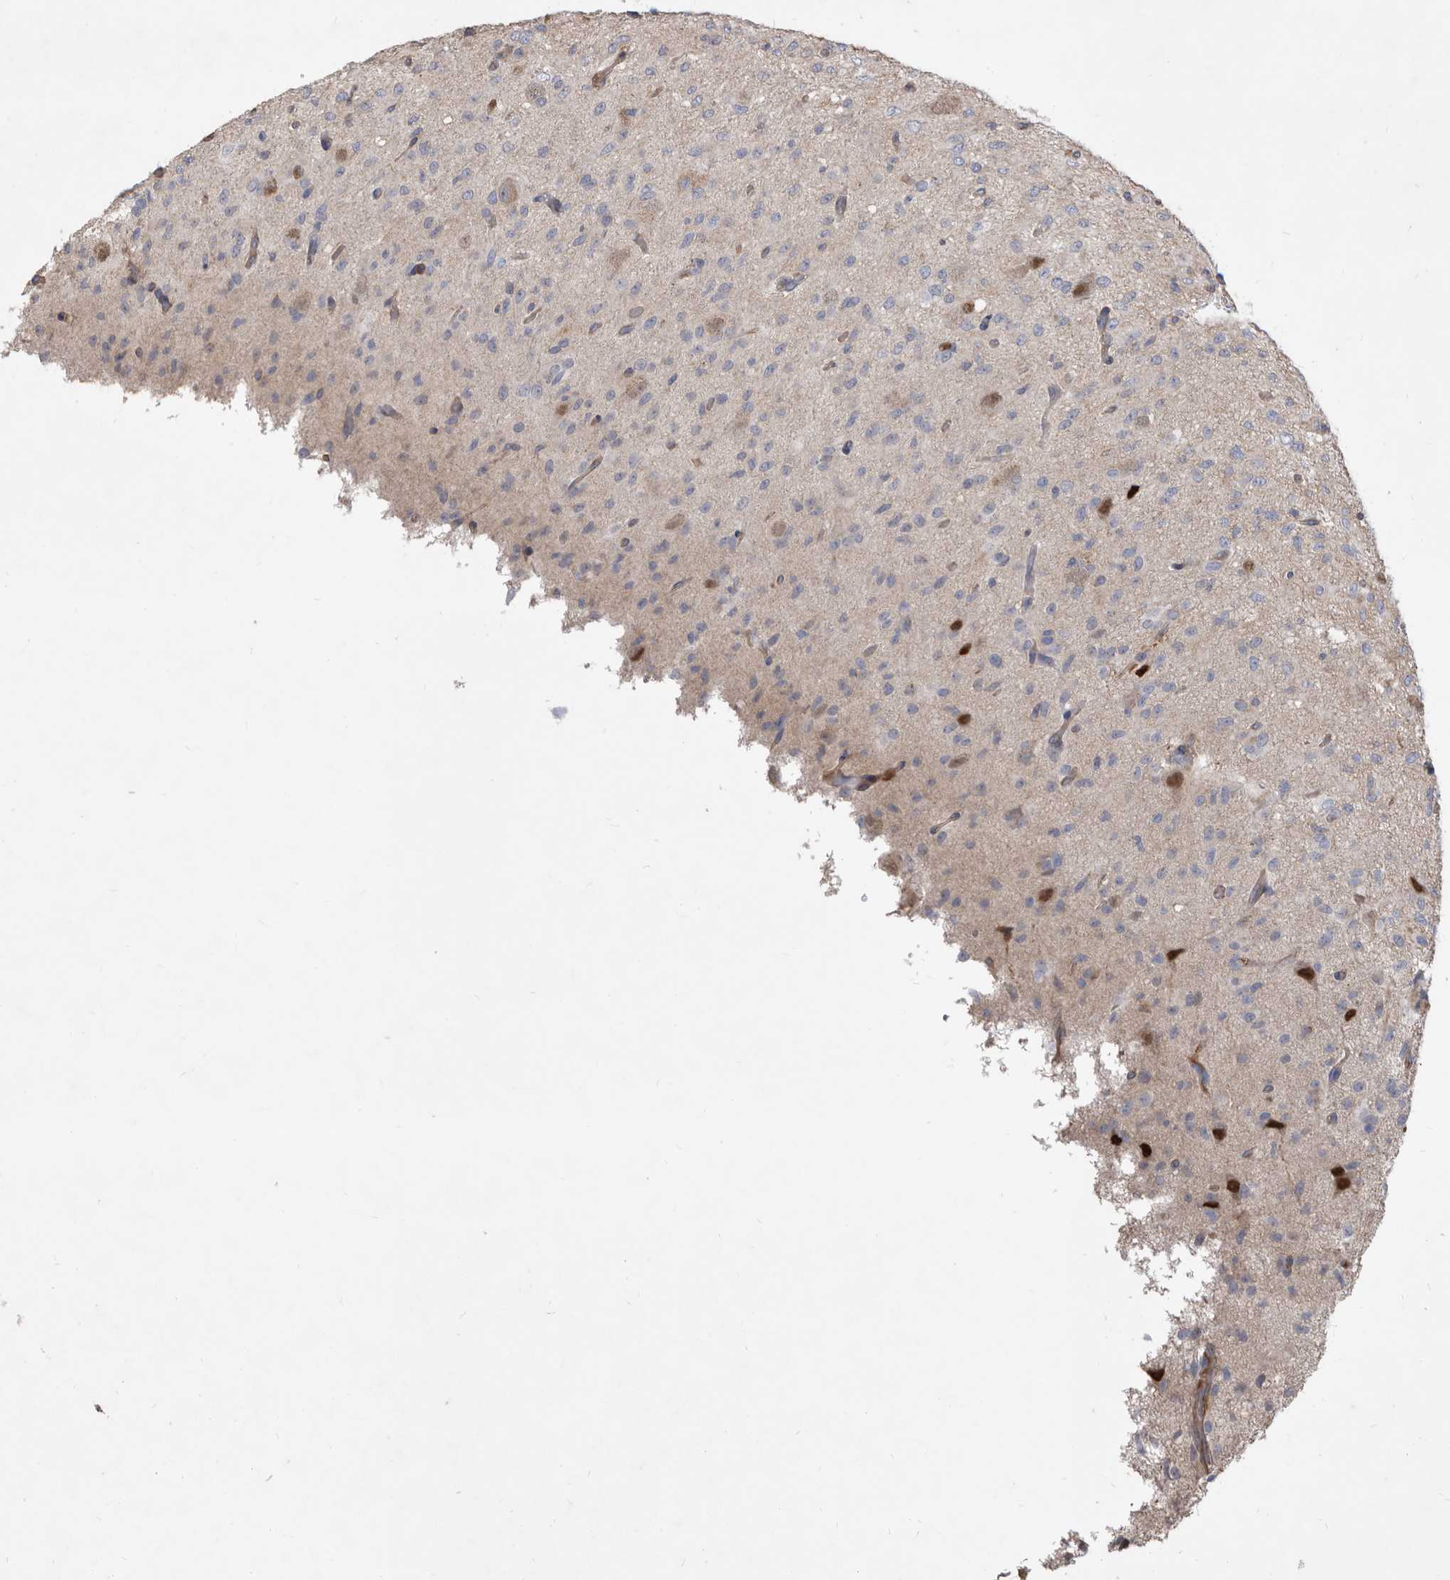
{"staining": {"intensity": "negative", "quantity": "none", "location": "none"}, "tissue": "glioma", "cell_type": "Tumor cells", "image_type": "cancer", "snomed": [{"axis": "morphology", "description": "Glioma, malignant, High grade"}, {"axis": "topography", "description": "Brain"}], "caption": "Immunohistochemical staining of malignant high-grade glioma reveals no significant positivity in tumor cells. (Brightfield microscopy of DAB IHC at high magnification).", "gene": "ATP13A3", "patient": {"sex": "female", "age": 59}}